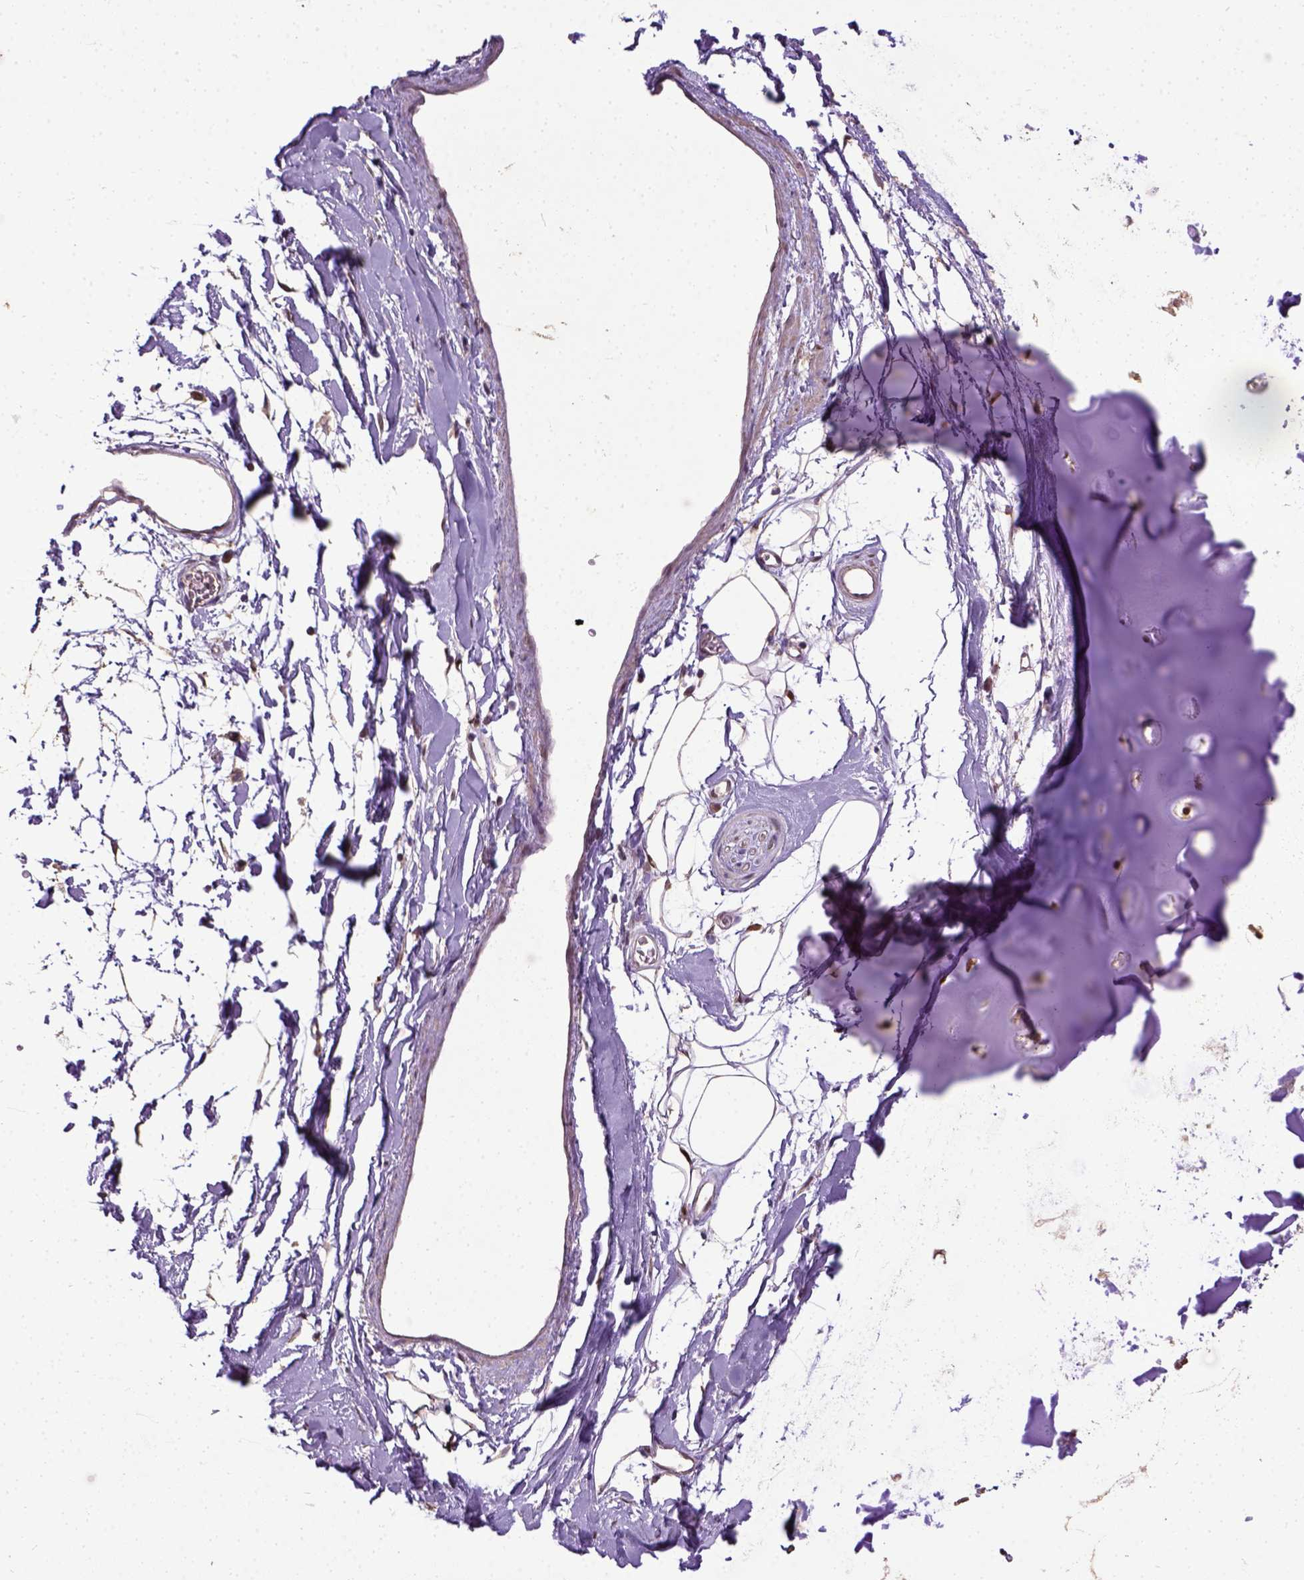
{"staining": {"intensity": "moderate", "quantity": ">75%", "location": "nuclear"}, "tissue": "adipose tissue", "cell_type": "Adipocytes", "image_type": "normal", "snomed": [{"axis": "morphology", "description": "Normal tissue, NOS"}, {"axis": "topography", "description": "Cartilage tissue"}, {"axis": "topography", "description": "Bronchus"}], "caption": "Moderate nuclear protein positivity is seen in about >75% of adipocytes in adipose tissue.", "gene": "UBA3", "patient": {"sex": "male", "age": 58}}